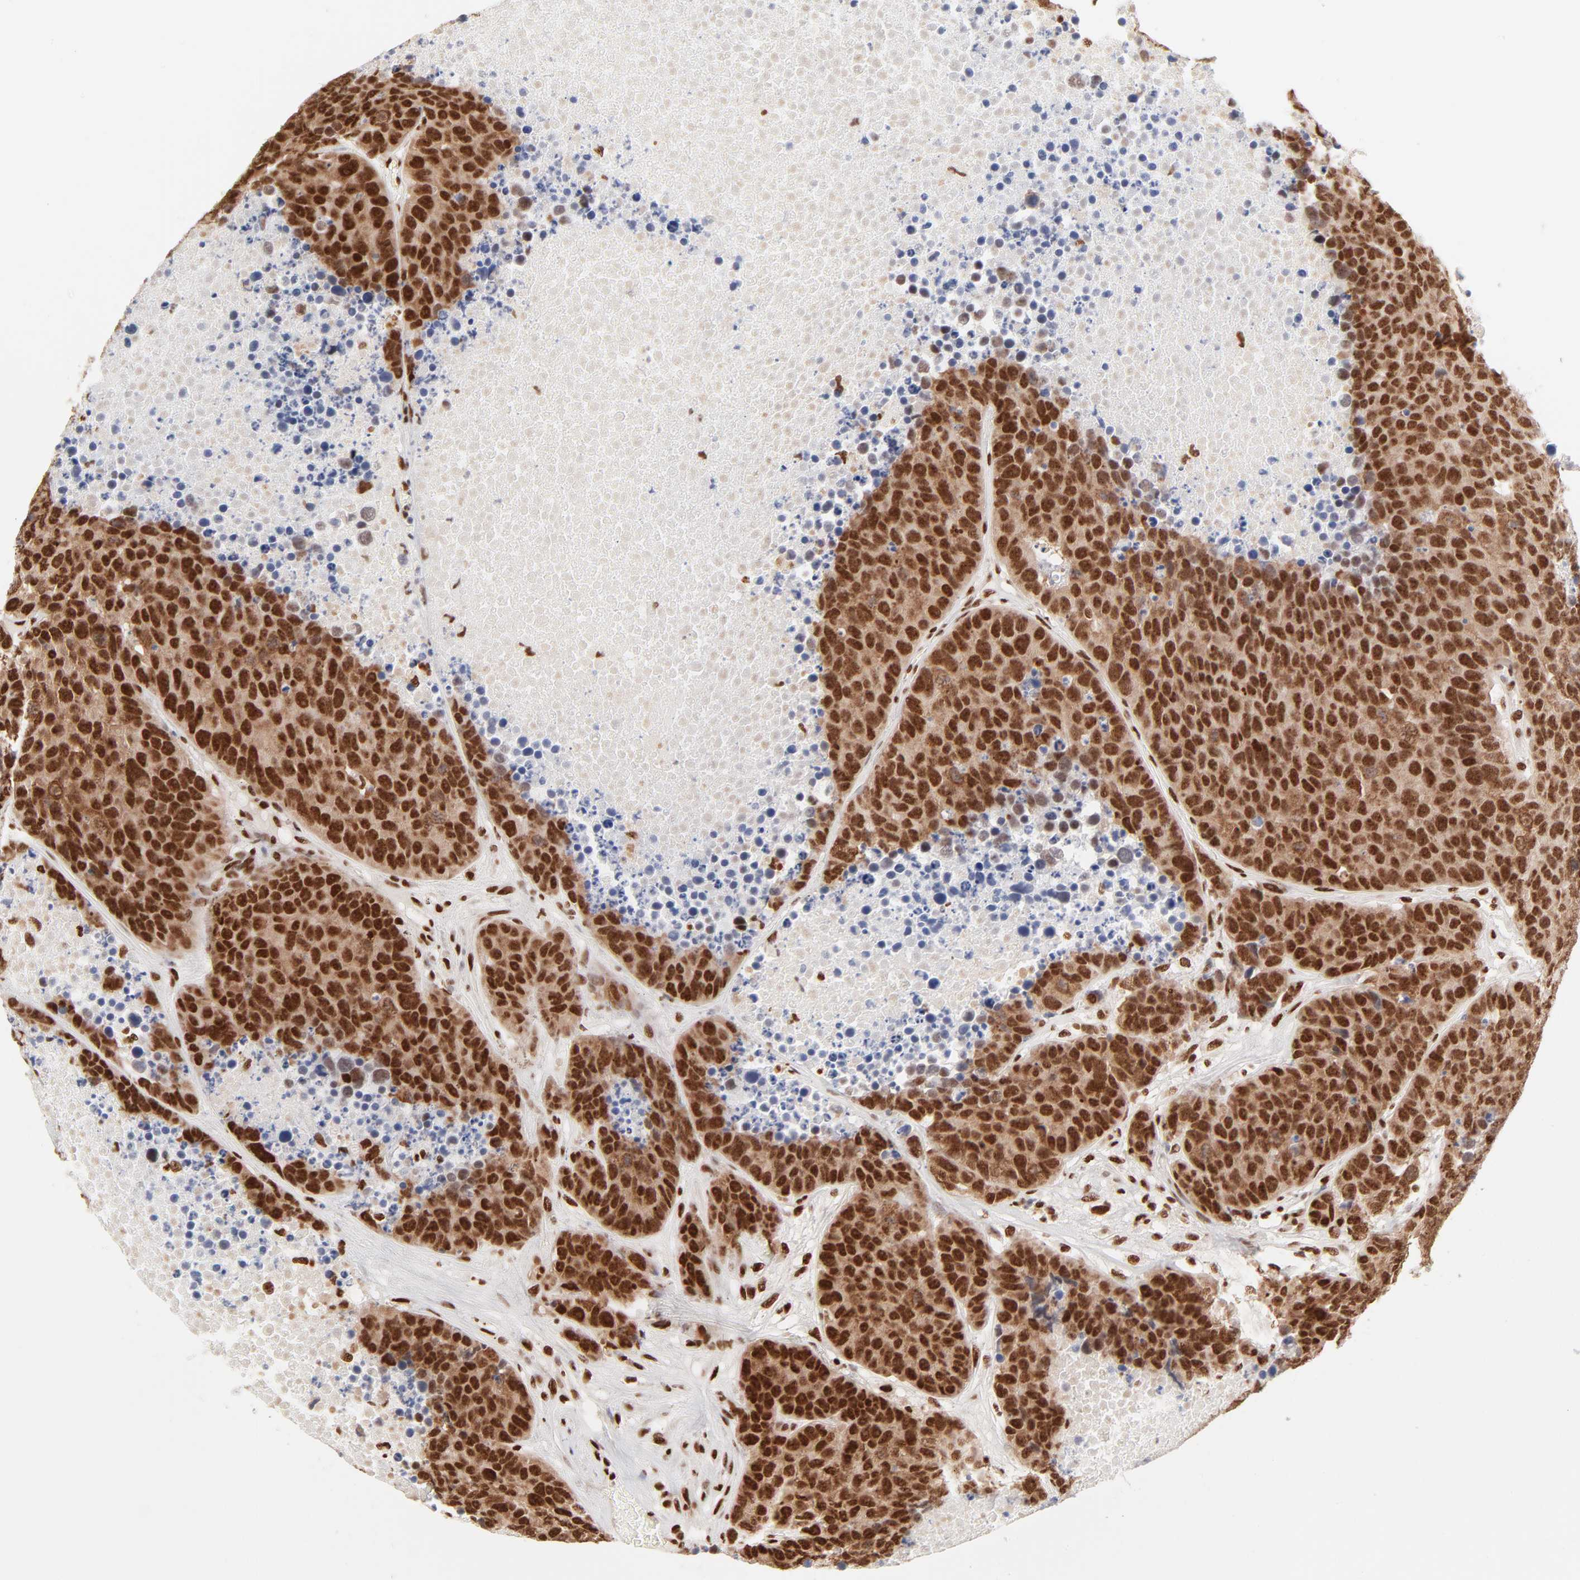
{"staining": {"intensity": "strong", "quantity": ">75%", "location": "cytoplasmic/membranous,nuclear"}, "tissue": "carcinoid", "cell_type": "Tumor cells", "image_type": "cancer", "snomed": [{"axis": "morphology", "description": "Carcinoid, malignant, NOS"}, {"axis": "topography", "description": "Lung"}], "caption": "Immunohistochemistry (IHC) photomicrograph of carcinoid (malignant) stained for a protein (brown), which displays high levels of strong cytoplasmic/membranous and nuclear expression in approximately >75% of tumor cells.", "gene": "TARDBP", "patient": {"sex": "male", "age": 60}}